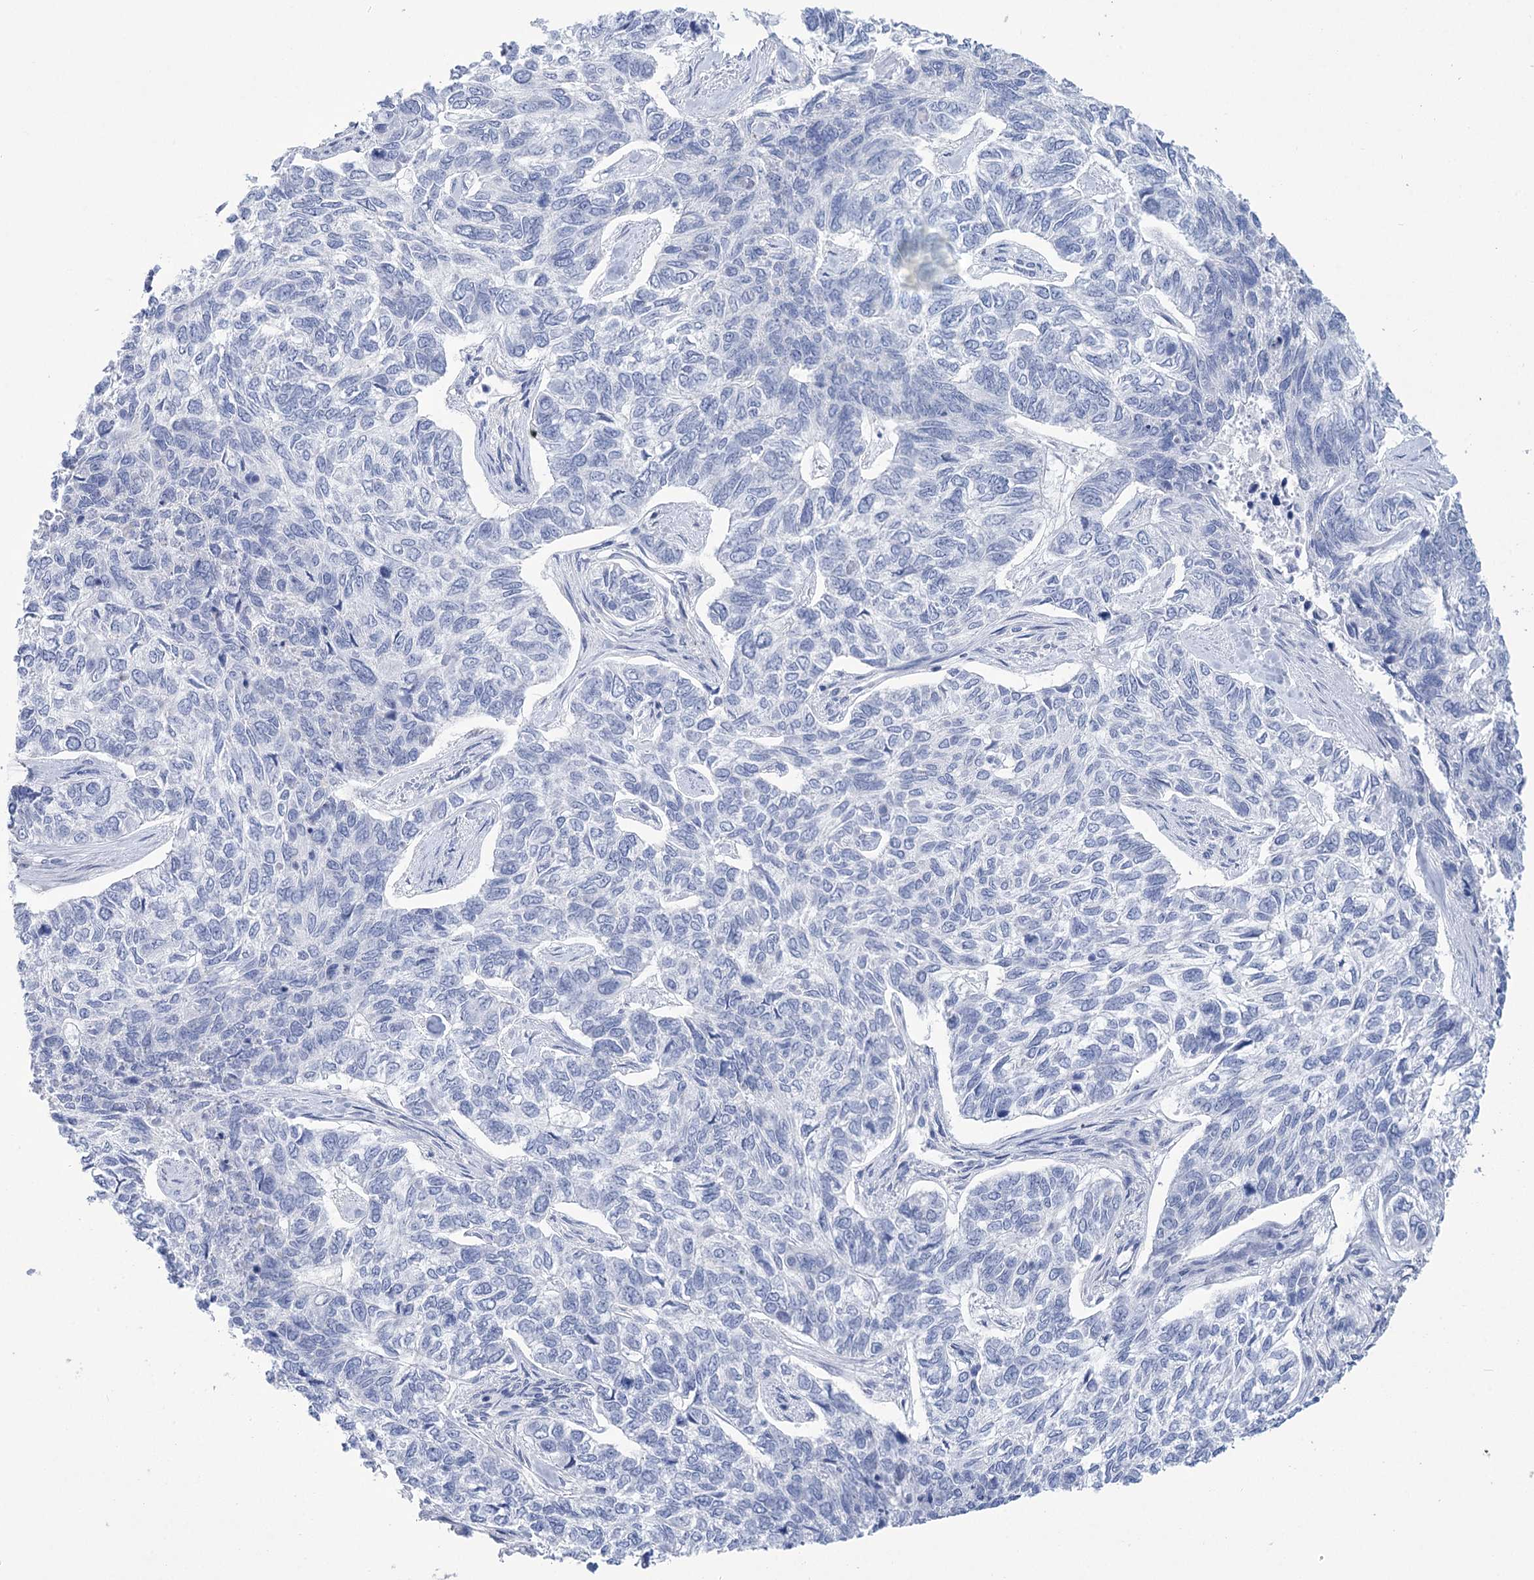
{"staining": {"intensity": "negative", "quantity": "none", "location": "none"}, "tissue": "skin cancer", "cell_type": "Tumor cells", "image_type": "cancer", "snomed": [{"axis": "morphology", "description": "Basal cell carcinoma"}, {"axis": "topography", "description": "Skin"}], "caption": "High magnification brightfield microscopy of skin basal cell carcinoma stained with DAB (3,3'-diaminobenzidine) (brown) and counterstained with hematoxylin (blue): tumor cells show no significant staining.", "gene": "PBLD", "patient": {"sex": "female", "age": 65}}